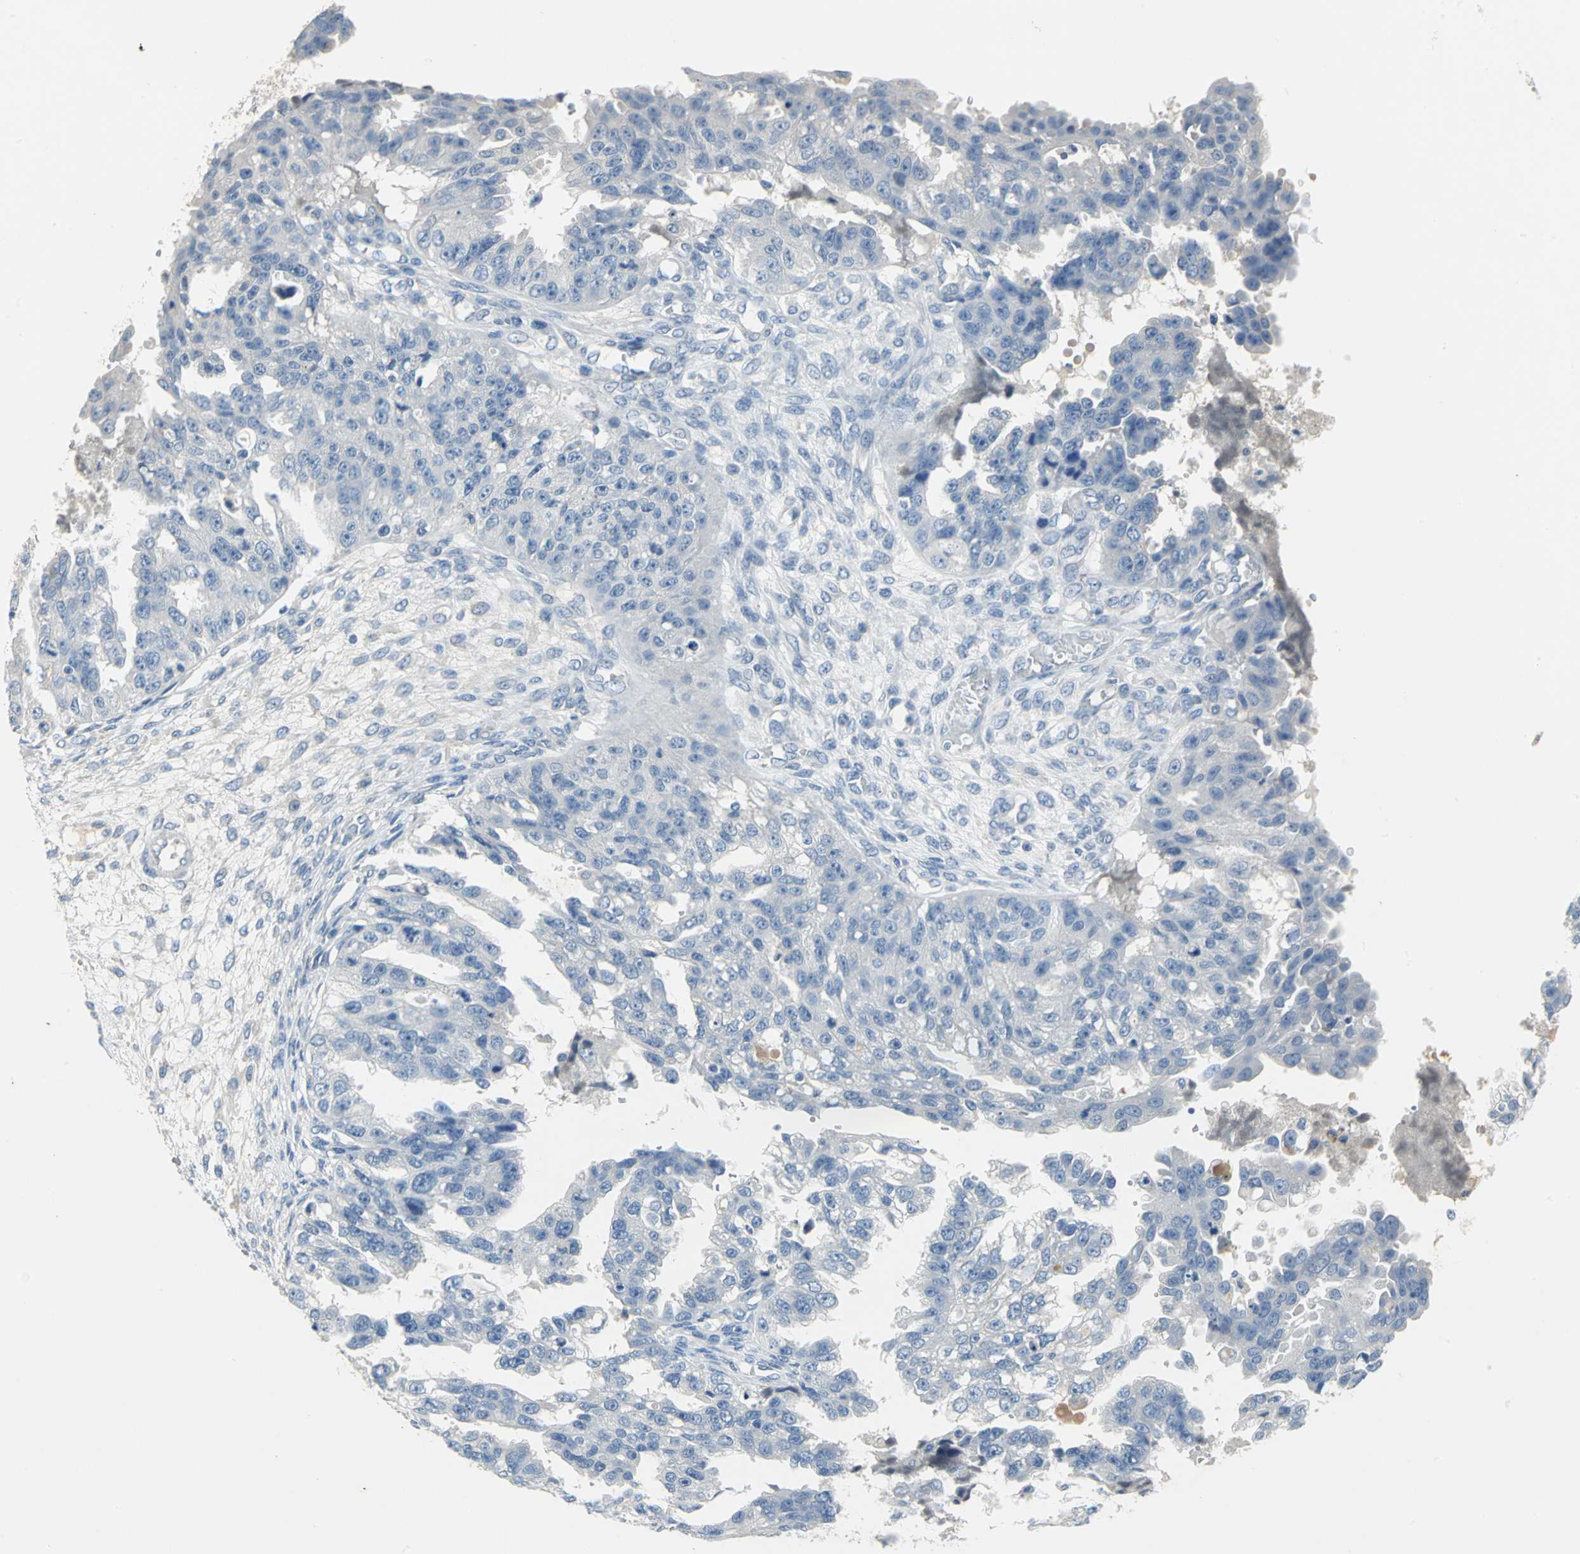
{"staining": {"intensity": "negative", "quantity": "none", "location": "none"}, "tissue": "ovarian cancer", "cell_type": "Tumor cells", "image_type": "cancer", "snomed": [{"axis": "morphology", "description": "Cystadenocarcinoma, serous, NOS"}, {"axis": "topography", "description": "Ovary"}], "caption": "IHC of human ovarian cancer (serous cystadenocarcinoma) displays no expression in tumor cells. (DAB IHC with hematoxylin counter stain).", "gene": "PTGDS", "patient": {"sex": "female", "age": 58}}